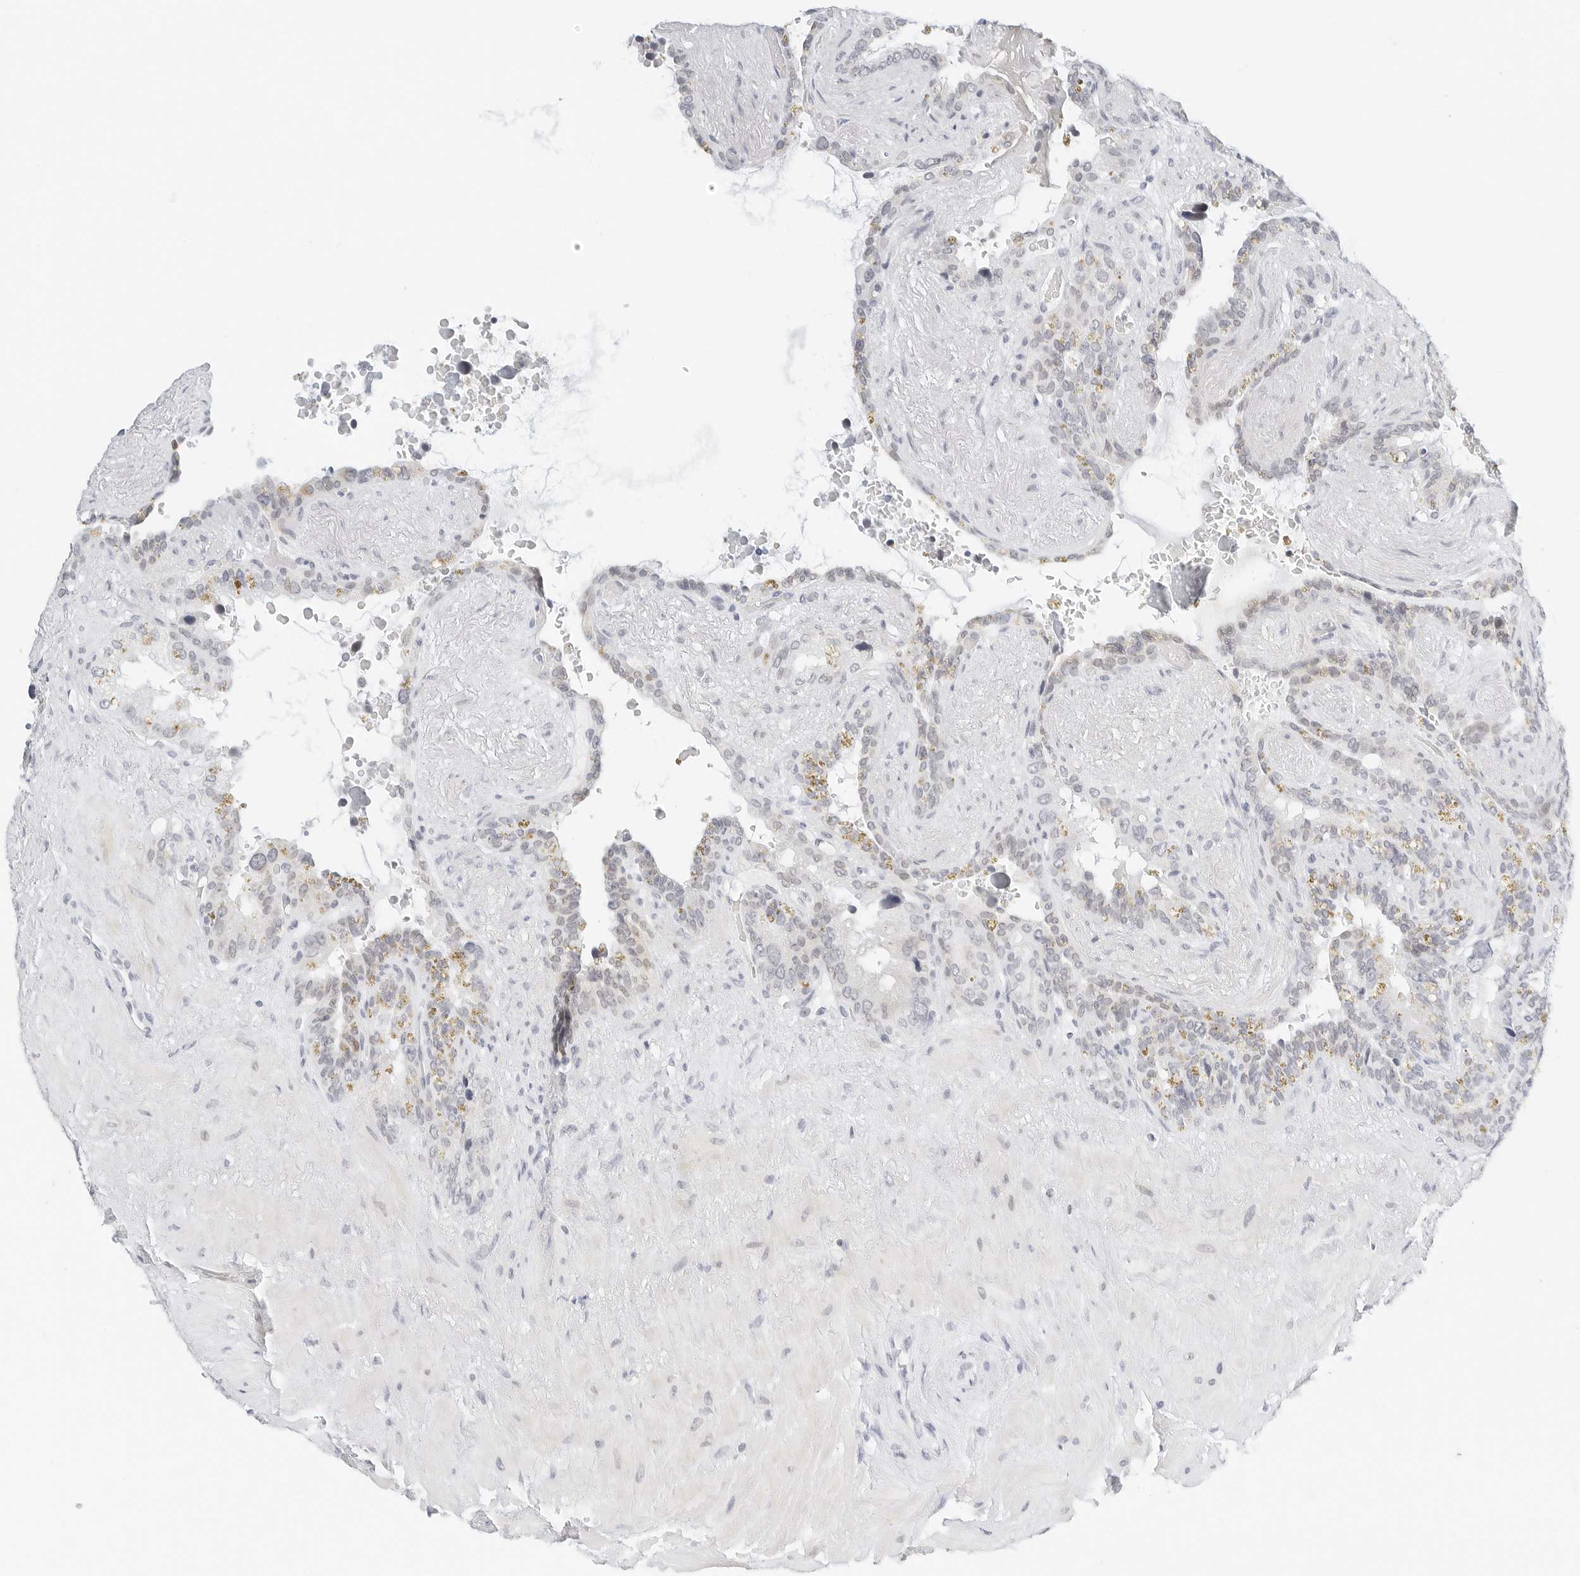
{"staining": {"intensity": "negative", "quantity": "none", "location": "none"}, "tissue": "seminal vesicle", "cell_type": "Glandular cells", "image_type": "normal", "snomed": [{"axis": "morphology", "description": "Normal tissue, NOS"}, {"axis": "topography", "description": "Seminal veicle"}], "caption": "The image reveals no staining of glandular cells in unremarkable seminal vesicle. The staining is performed using DAB brown chromogen with nuclei counter-stained in using hematoxylin.", "gene": "CD22", "patient": {"sex": "male", "age": 80}}